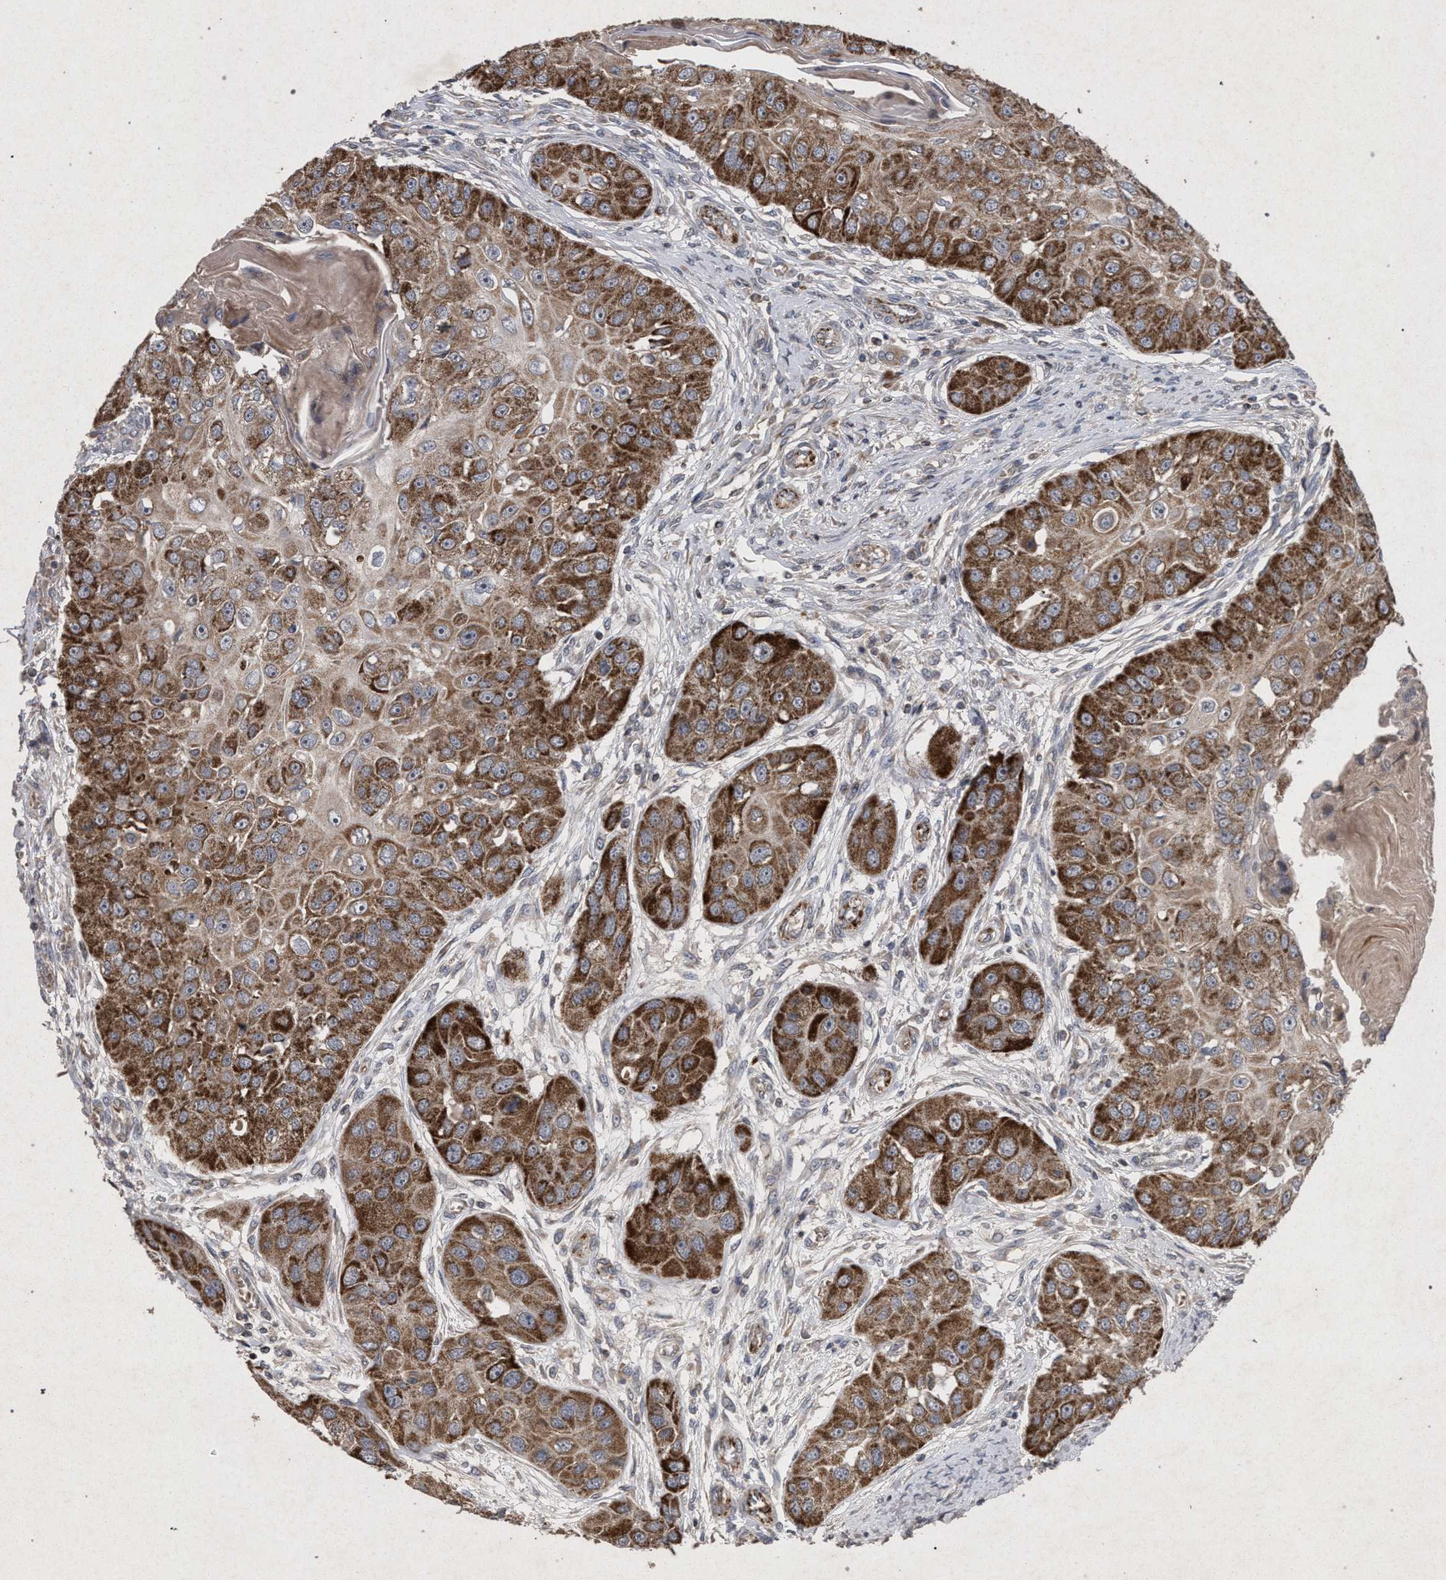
{"staining": {"intensity": "strong", "quantity": "25%-75%", "location": "cytoplasmic/membranous"}, "tissue": "head and neck cancer", "cell_type": "Tumor cells", "image_type": "cancer", "snomed": [{"axis": "morphology", "description": "Normal tissue, NOS"}, {"axis": "morphology", "description": "Squamous cell carcinoma, NOS"}, {"axis": "topography", "description": "Skeletal muscle"}, {"axis": "topography", "description": "Head-Neck"}], "caption": "Protein expression analysis of human squamous cell carcinoma (head and neck) reveals strong cytoplasmic/membranous staining in about 25%-75% of tumor cells.", "gene": "PKD2L1", "patient": {"sex": "male", "age": 51}}